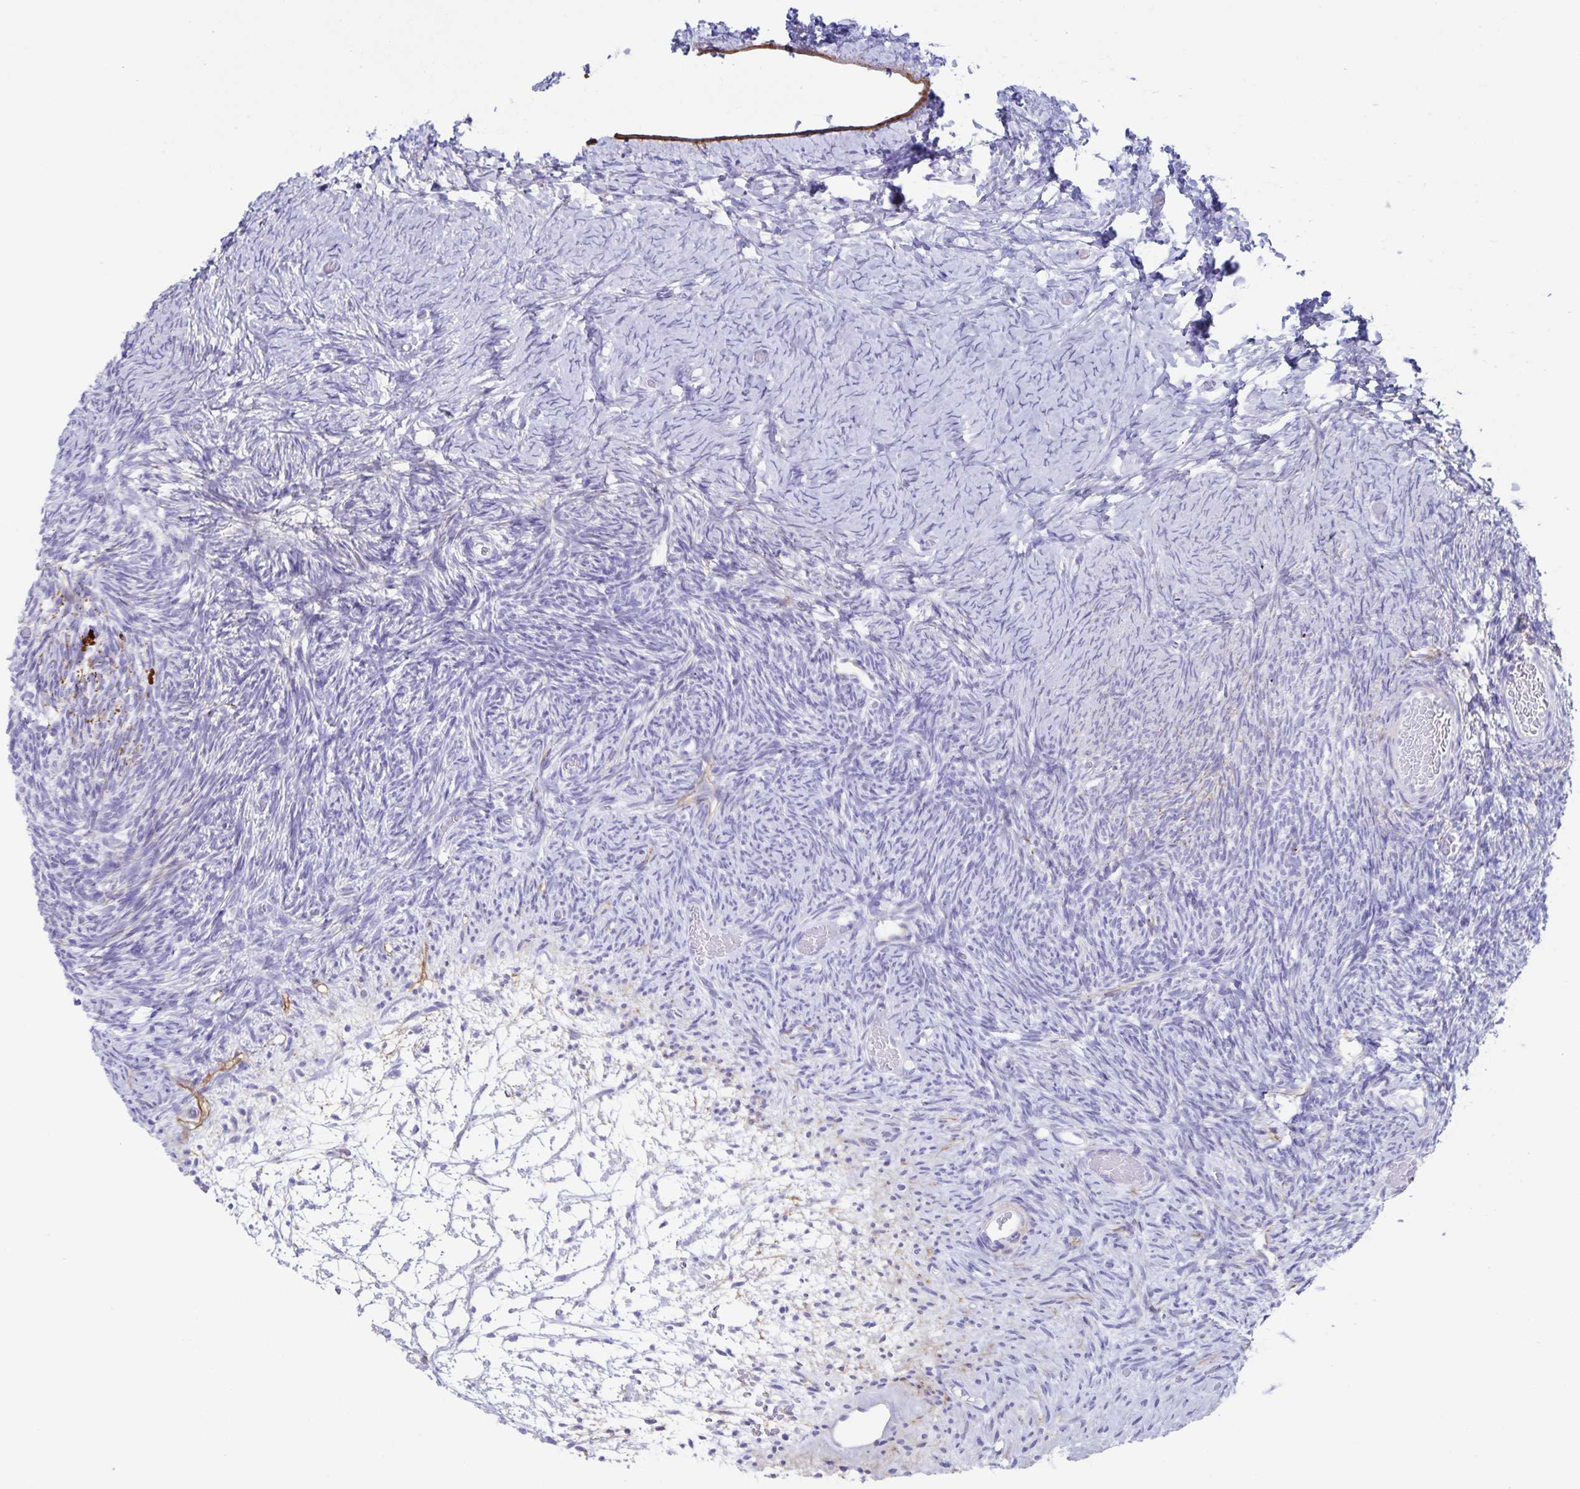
{"staining": {"intensity": "negative", "quantity": "none", "location": "none"}, "tissue": "ovary", "cell_type": "Follicle cells", "image_type": "normal", "snomed": [{"axis": "morphology", "description": "Normal tissue, NOS"}, {"axis": "topography", "description": "Ovary"}], "caption": "Immunohistochemistry (IHC) micrograph of benign ovary: human ovary stained with DAB (3,3'-diaminobenzidine) demonstrates no significant protein expression in follicle cells.", "gene": "AQP4", "patient": {"sex": "female", "age": 39}}